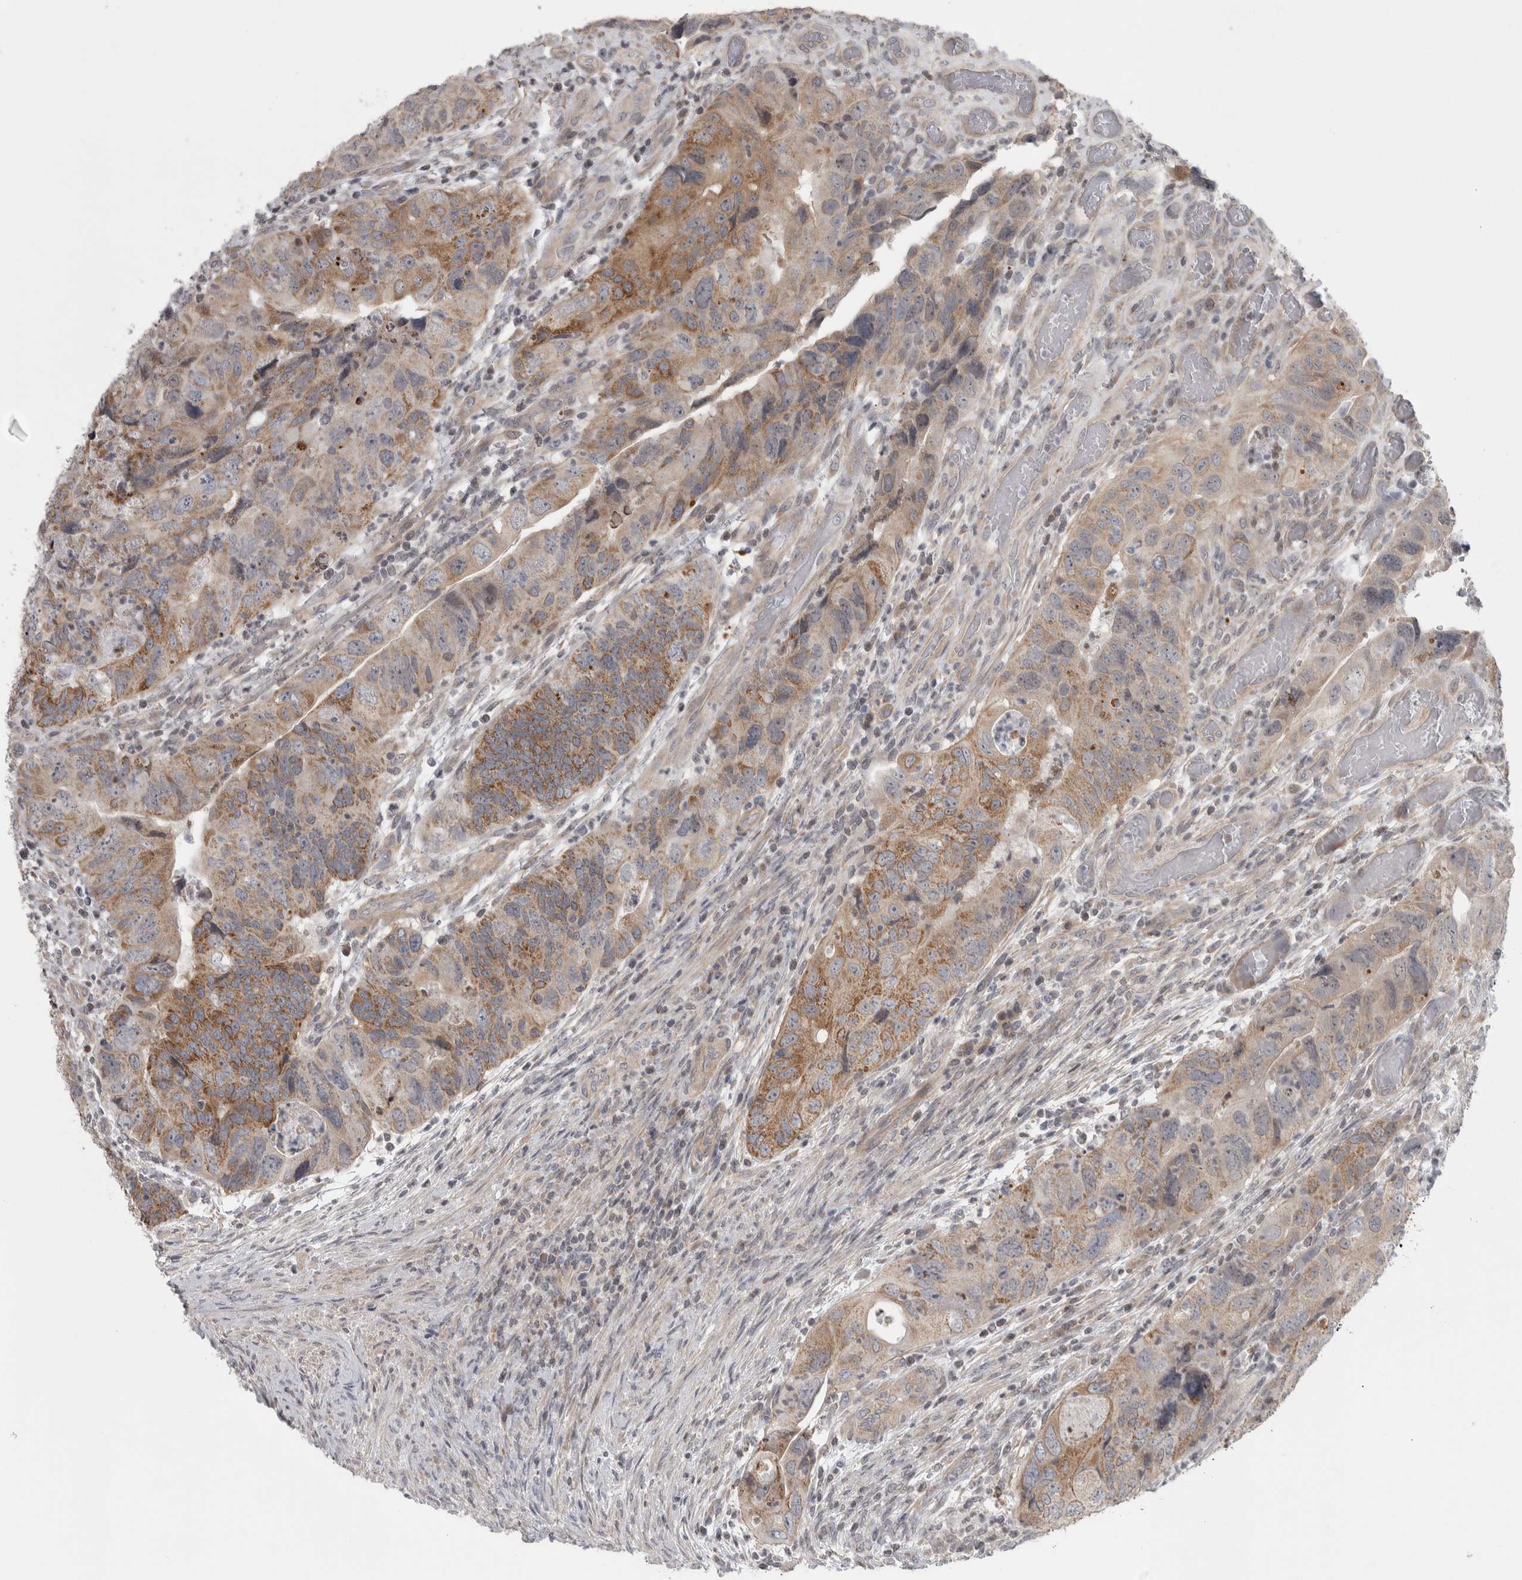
{"staining": {"intensity": "moderate", "quantity": ">75%", "location": "cytoplasmic/membranous"}, "tissue": "colorectal cancer", "cell_type": "Tumor cells", "image_type": "cancer", "snomed": [{"axis": "morphology", "description": "Adenocarcinoma, NOS"}, {"axis": "topography", "description": "Rectum"}], "caption": "This histopathology image shows immunohistochemistry staining of colorectal cancer, with medium moderate cytoplasmic/membranous positivity in approximately >75% of tumor cells.", "gene": "CWC27", "patient": {"sex": "male", "age": 63}}